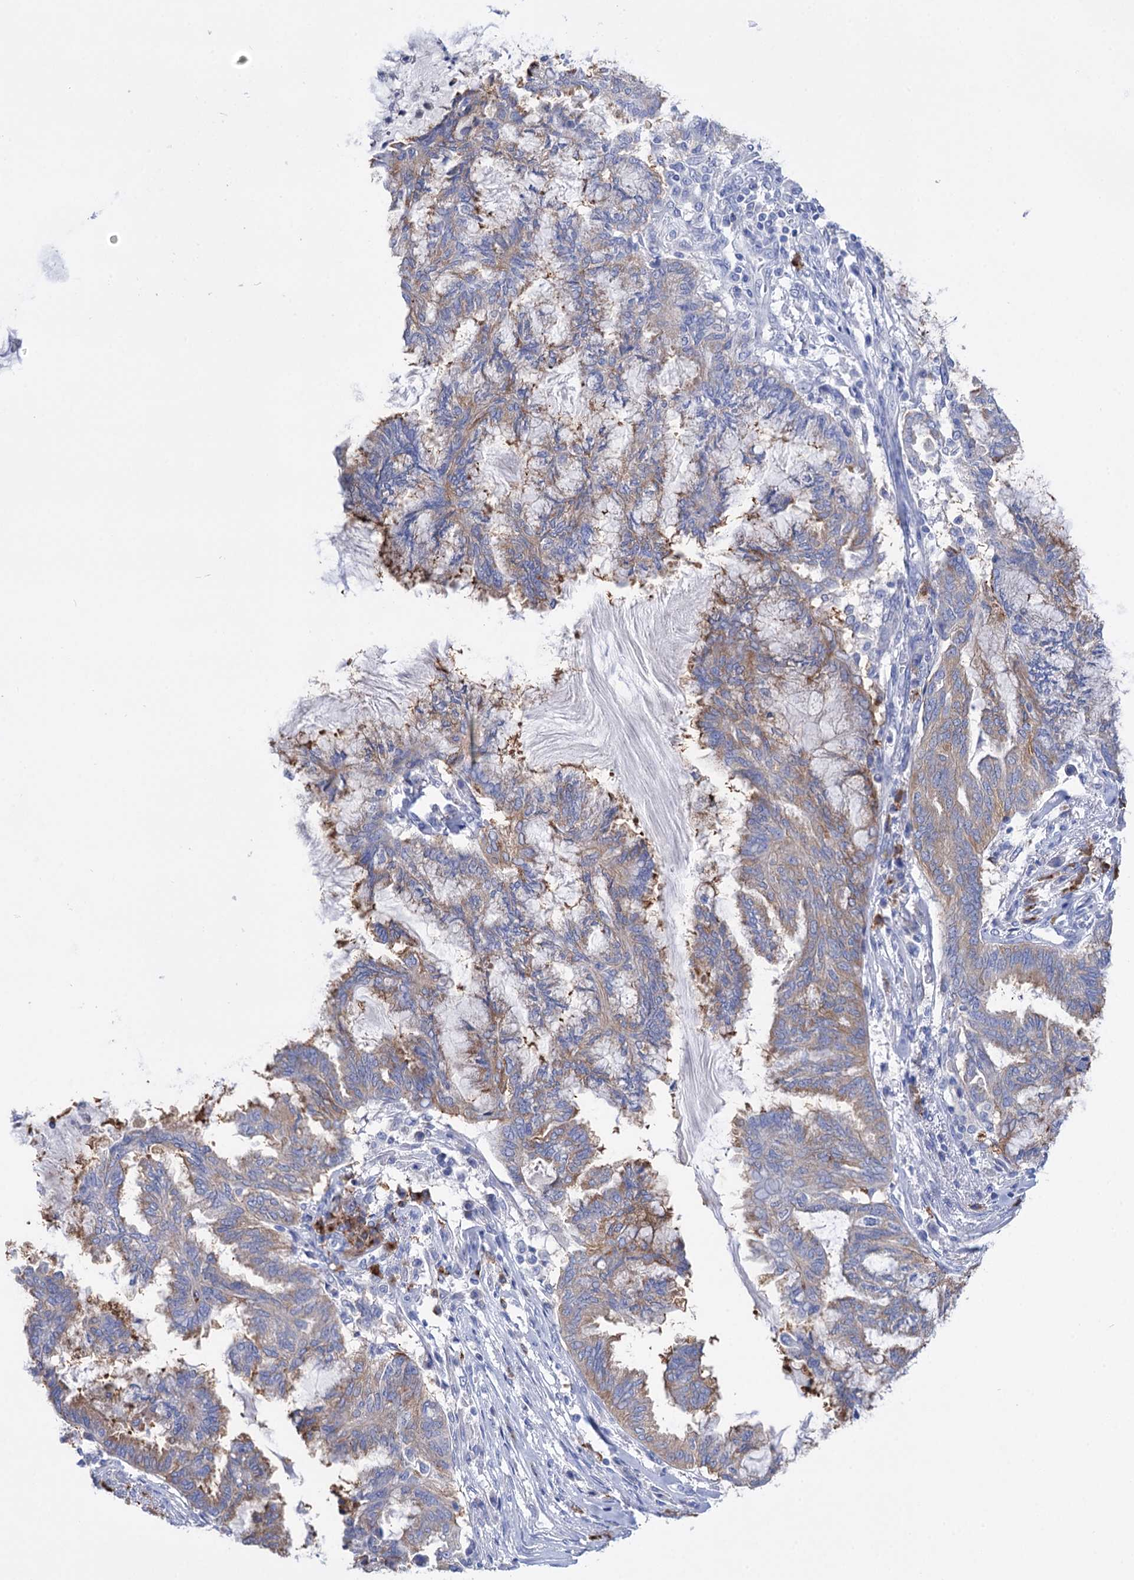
{"staining": {"intensity": "moderate", "quantity": "25%-75%", "location": "cytoplasmic/membranous"}, "tissue": "endometrial cancer", "cell_type": "Tumor cells", "image_type": "cancer", "snomed": [{"axis": "morphology", "description": "Adenocarcinoma, NOS"}, {"axis": "topography", "description": "Endometrium"}], "caption": "Endometrial cancer (adenocarcinoma) tissue shows moderate cytoplasmic/membranous staining in about 25%-75% of tumor cells, visualized by immunohistochemistry.", "gene": "BBS4", "patient": {"sex": "female", "age": 86}}